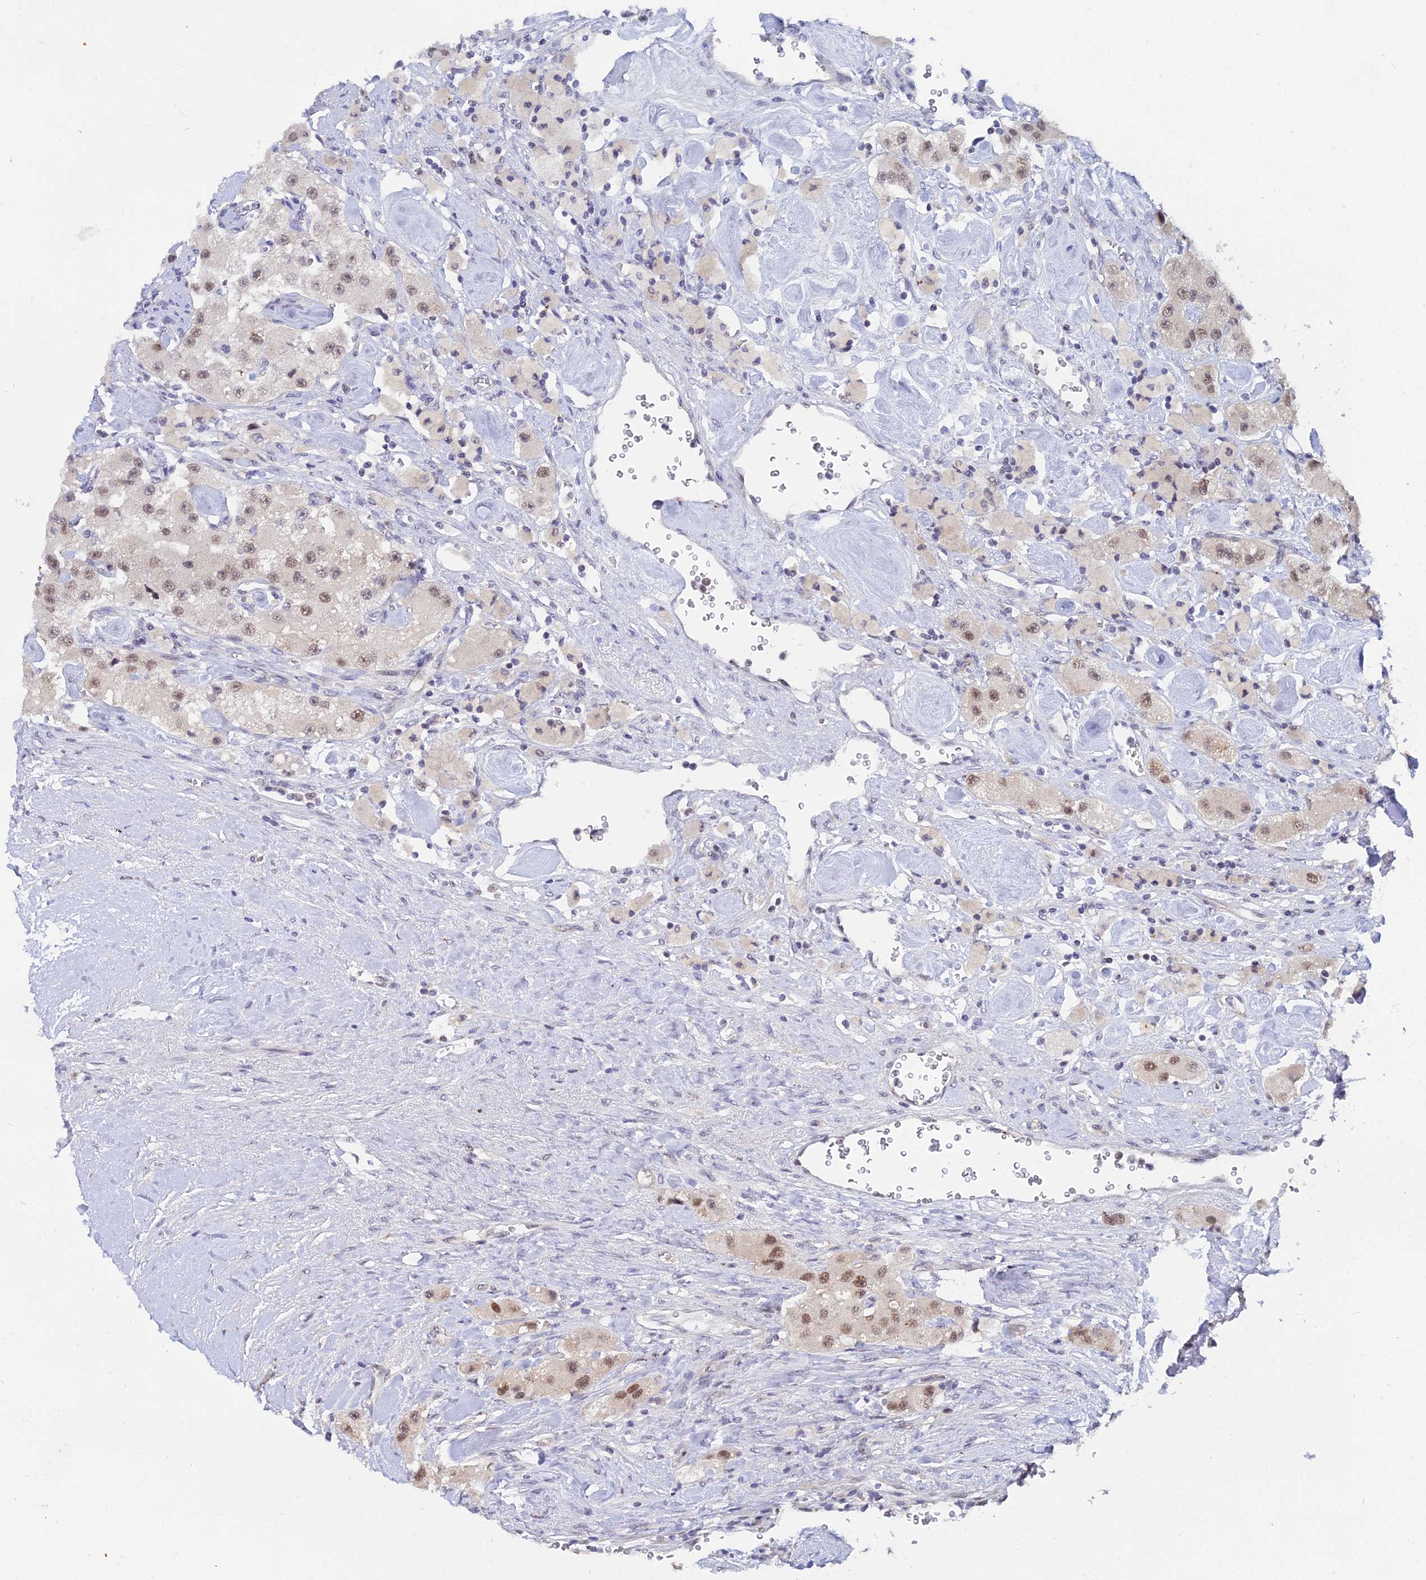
{"staining": {"intensity": "moderate", "quantity": ">75%", "location": "nuclear"}, "tissue": "carcinoid", "cell_type": "Tumor cells", "image_type": "cancer", "snomed": [{"axis": "morphology", "description": "Carcinoid, malignant, NOS"}, {"axis": "topography", "description": "Pancreas"}], "caption": "High-magnification brightfield microscopy of carcinoid stained with DAB (3,3'-diaminobenzidine) (brown) and counterstained with hematoxylin (blue). tumor cells exhibit moderate nuclear expression is appreciated in about>75% of cells. (Brightfield microscopy of DAB IHC at high magnification).", "gene": "THOC3", "patient": {"sex": "male", "age": 41}}